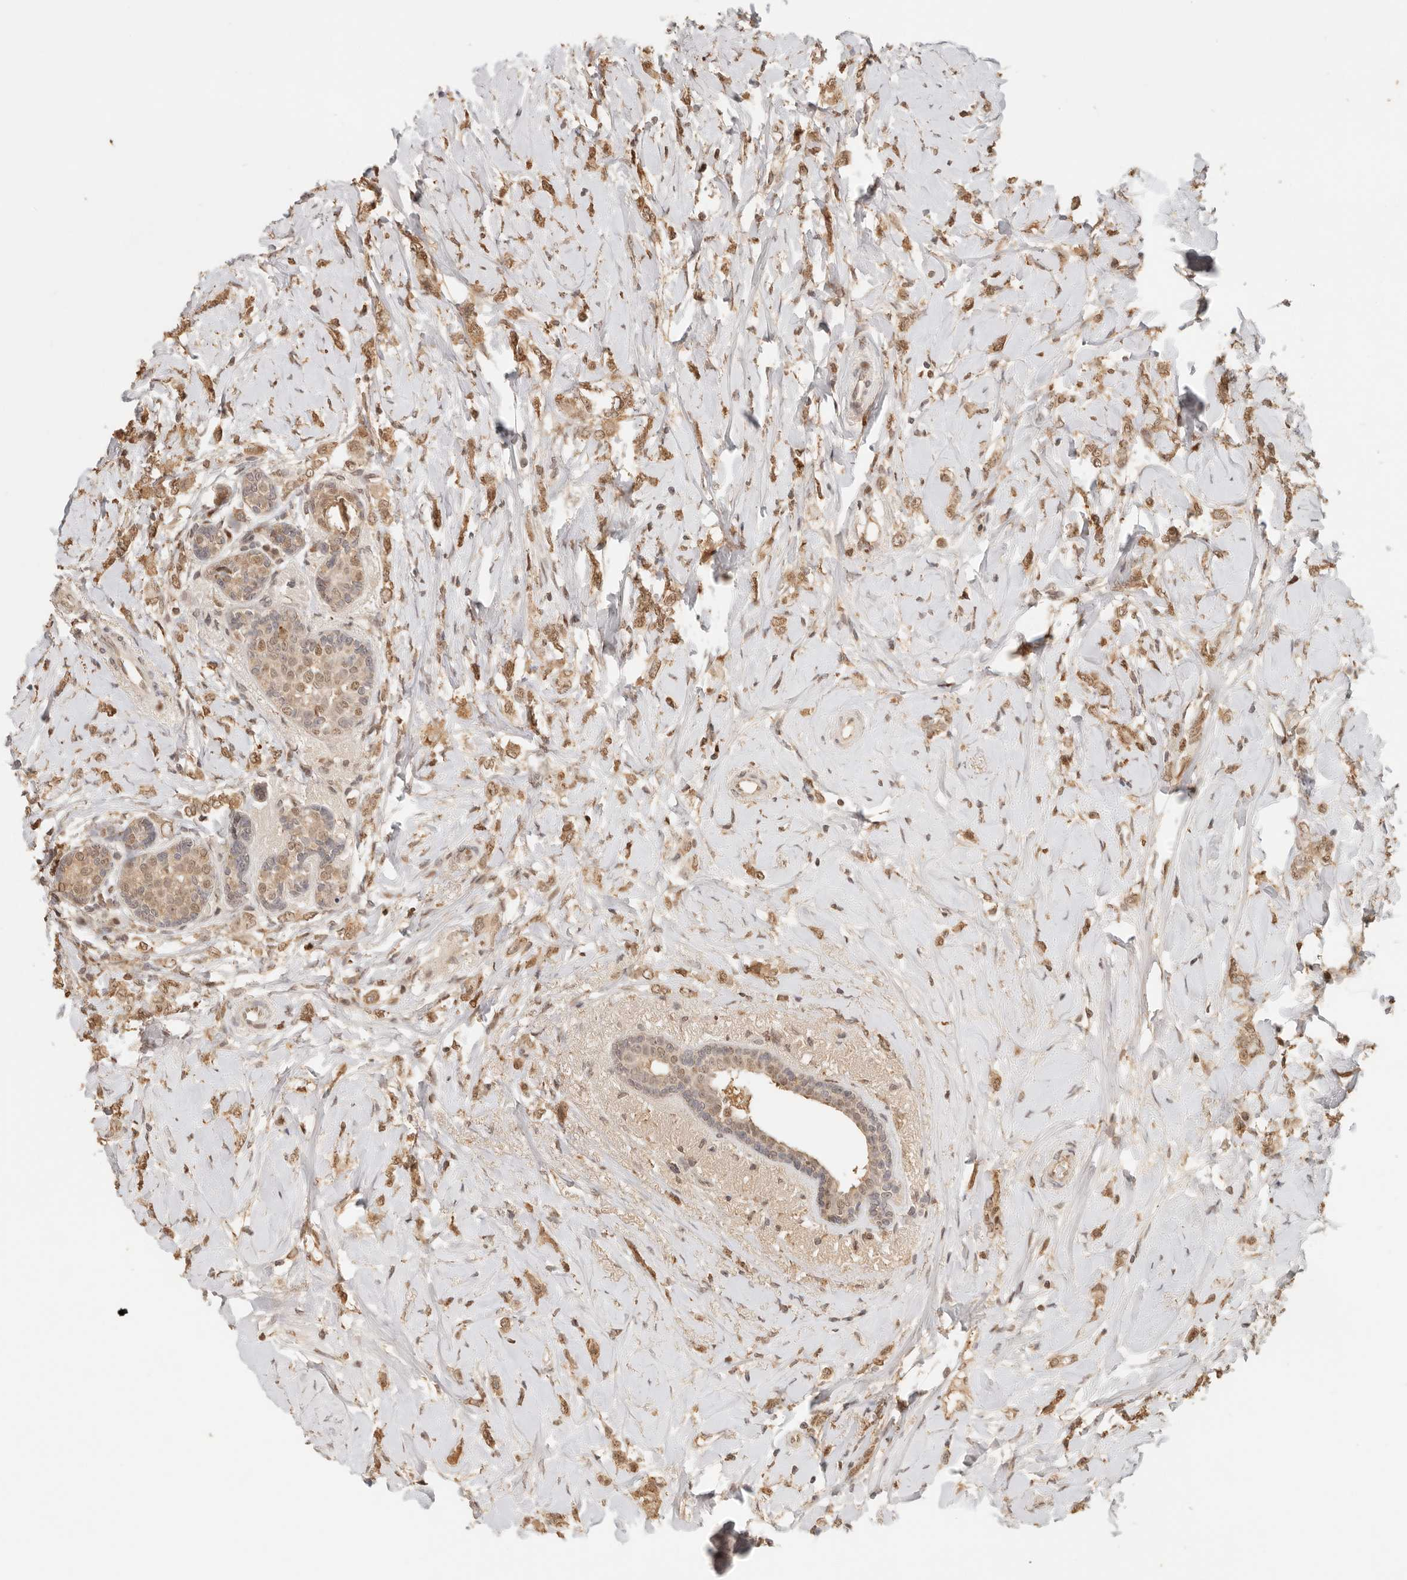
{"staining": {"intensity": "moderate", "quantity": ">75%", "location": "cytoplasmic/membranous"}, "tissue": "breast cancer", "cell_type": "Tumor cells", "image_type": "cancer", "snomed": [{"axis": "morphology", "description": "Normal tissue, NOS"}, {"axis": "morphology", "description": "Lobular carcinoma"}, {"axis": "topography", "description": "Breast"}], "caption": "Human breast cancer (lobular carcinoma) stained with a brown dye exhibits moderate cytoplasmic/membranous positive positivity in about >75% of tumor cells.", "gene": "NPAS2", "patient": {"sex": "female", "age": 47}}